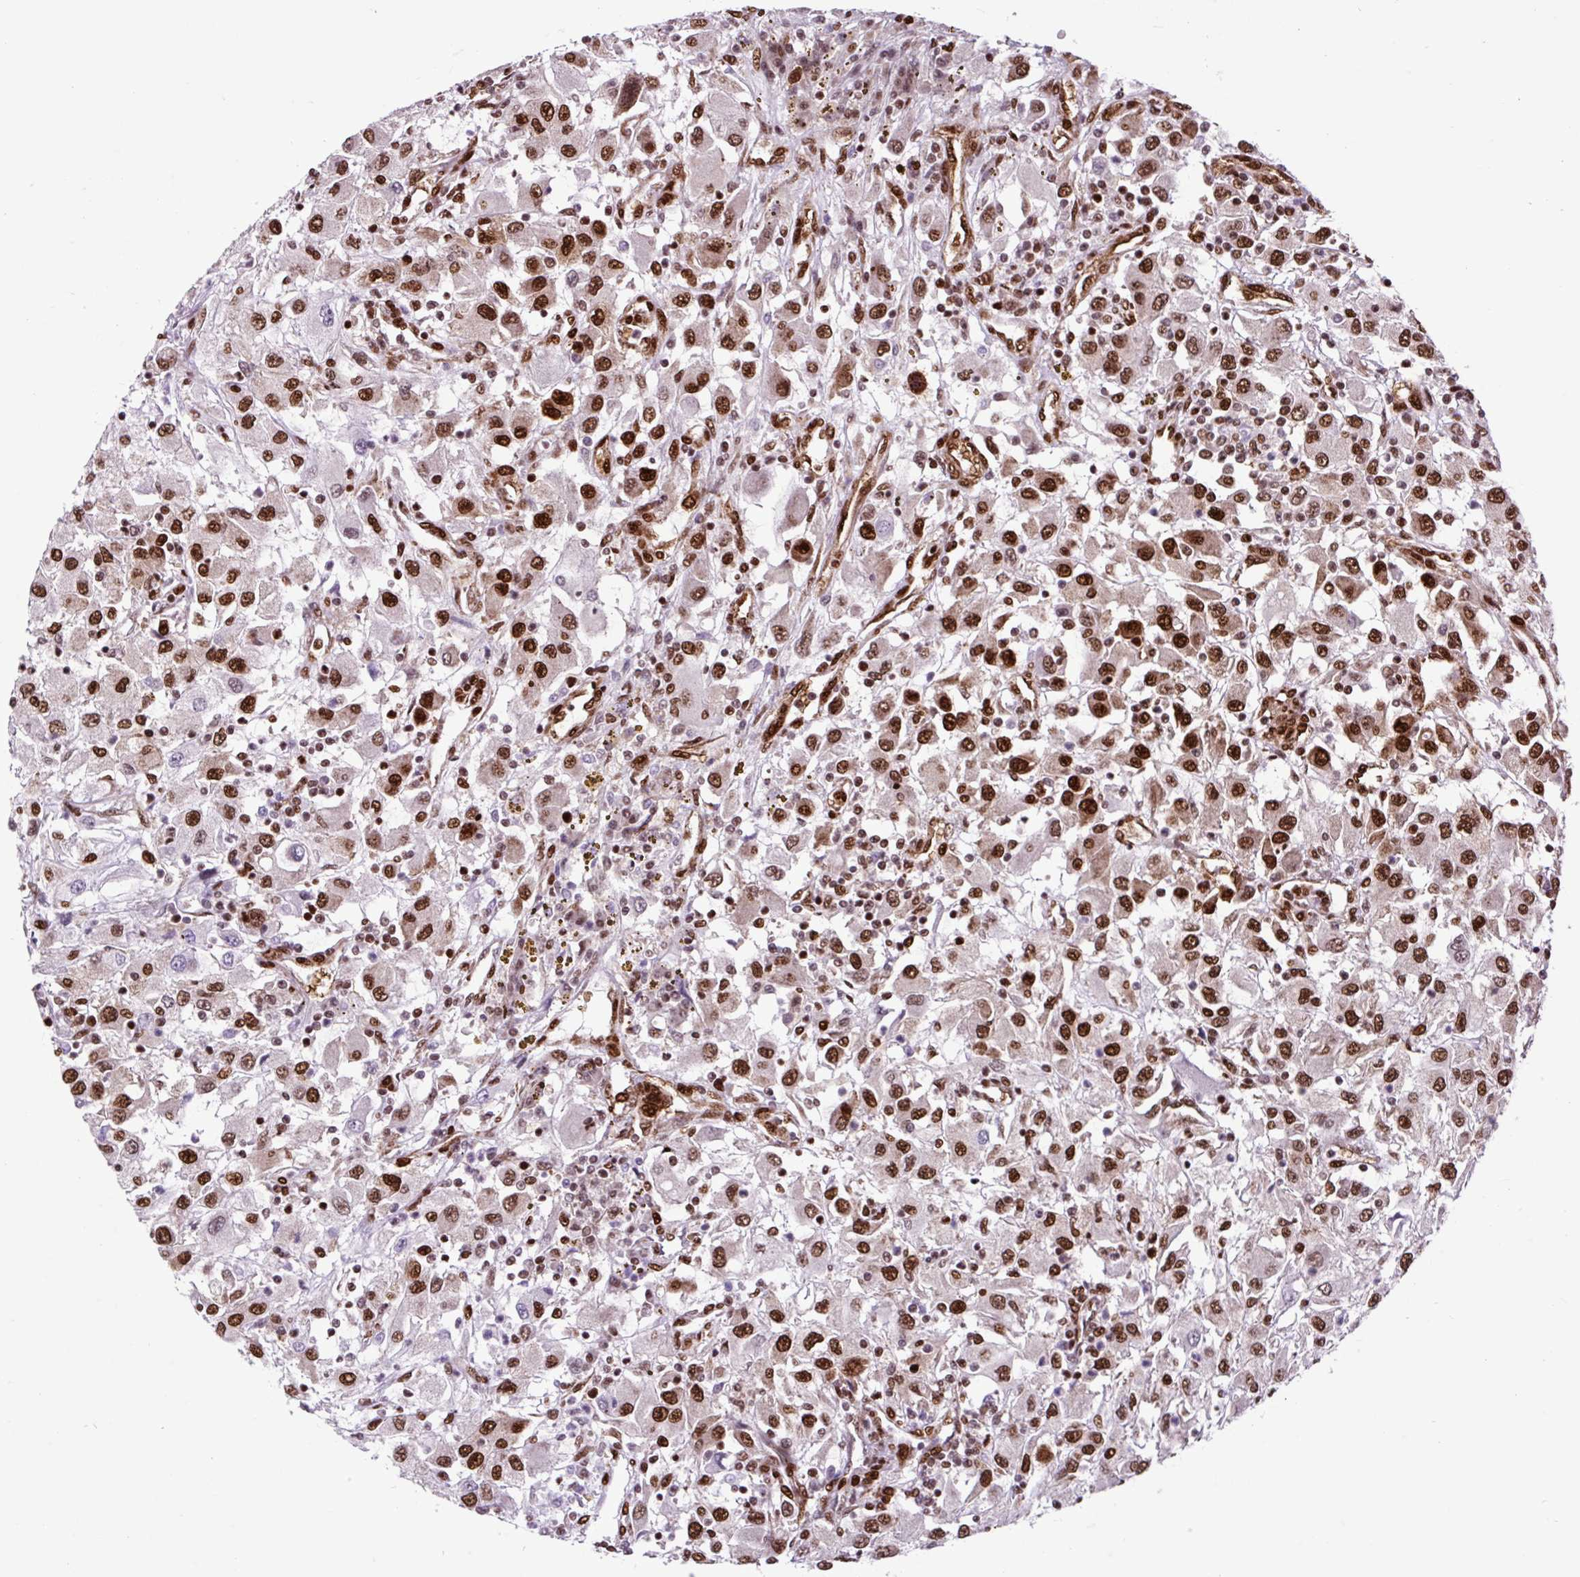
{"staining": {"intensity": "moderate", "quantity": ">75%", "location": "nuclear"}, "tissue": "renal cancer", "cell_type": "Tumor cells", "image_type": "cancer", "snomed": [{"axis": "morphology", "description": "Adenocarcinoma, NOS"}, {"axis": "topography", "description": "Kidney"}], "caption": "Adenocarcinoma (renal) was stained to show a protein in brown. There is medium levels of moderate nuclear expression in approximately >75% of tumor cells.", "gene": "FUS", "patient": {"sex": "female", "age": 67}}